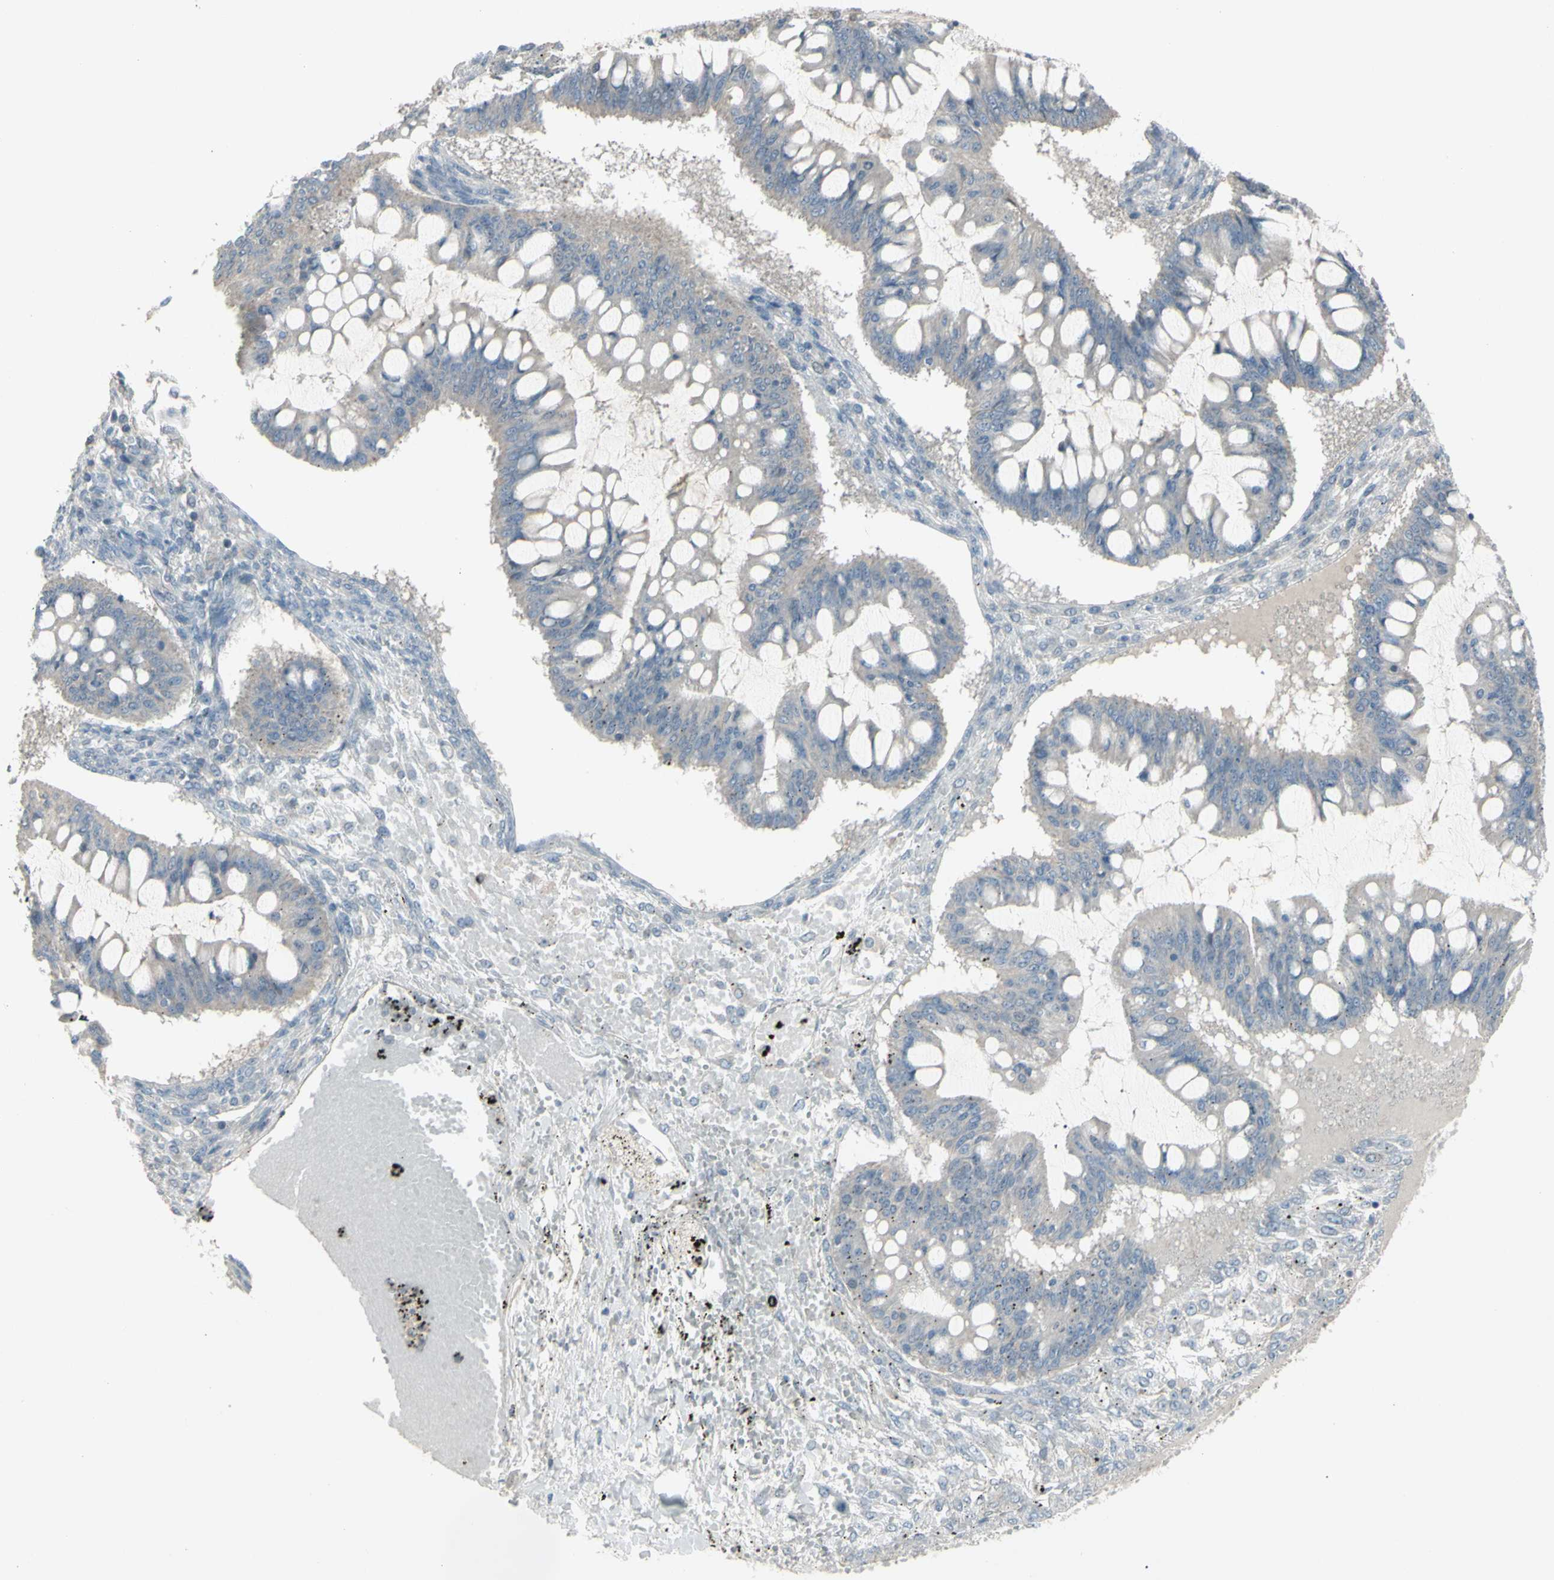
{"staining": {"intensity": "weak", "quantity": ">75%", "location": "cytoplasmic/membranous"}, "tissue": "ovarian cancer", "cell_type": "Tumor cells", "image_type": "cancer", "snomed": [{"axis": "morphology", "description": "Cystadenocarcinoma, mucinous, NOS"}, {"axis": "topography", "description": "Ovary"}], "caption": "This is an image of IHC staining of mucinous cystadenocarcinoma (ovarian), which shows weak staining in the cytoplasmic/membranous of tumor cells.", "gene": "PIAS4", "patient": {"sex": "female", "age": 73}}